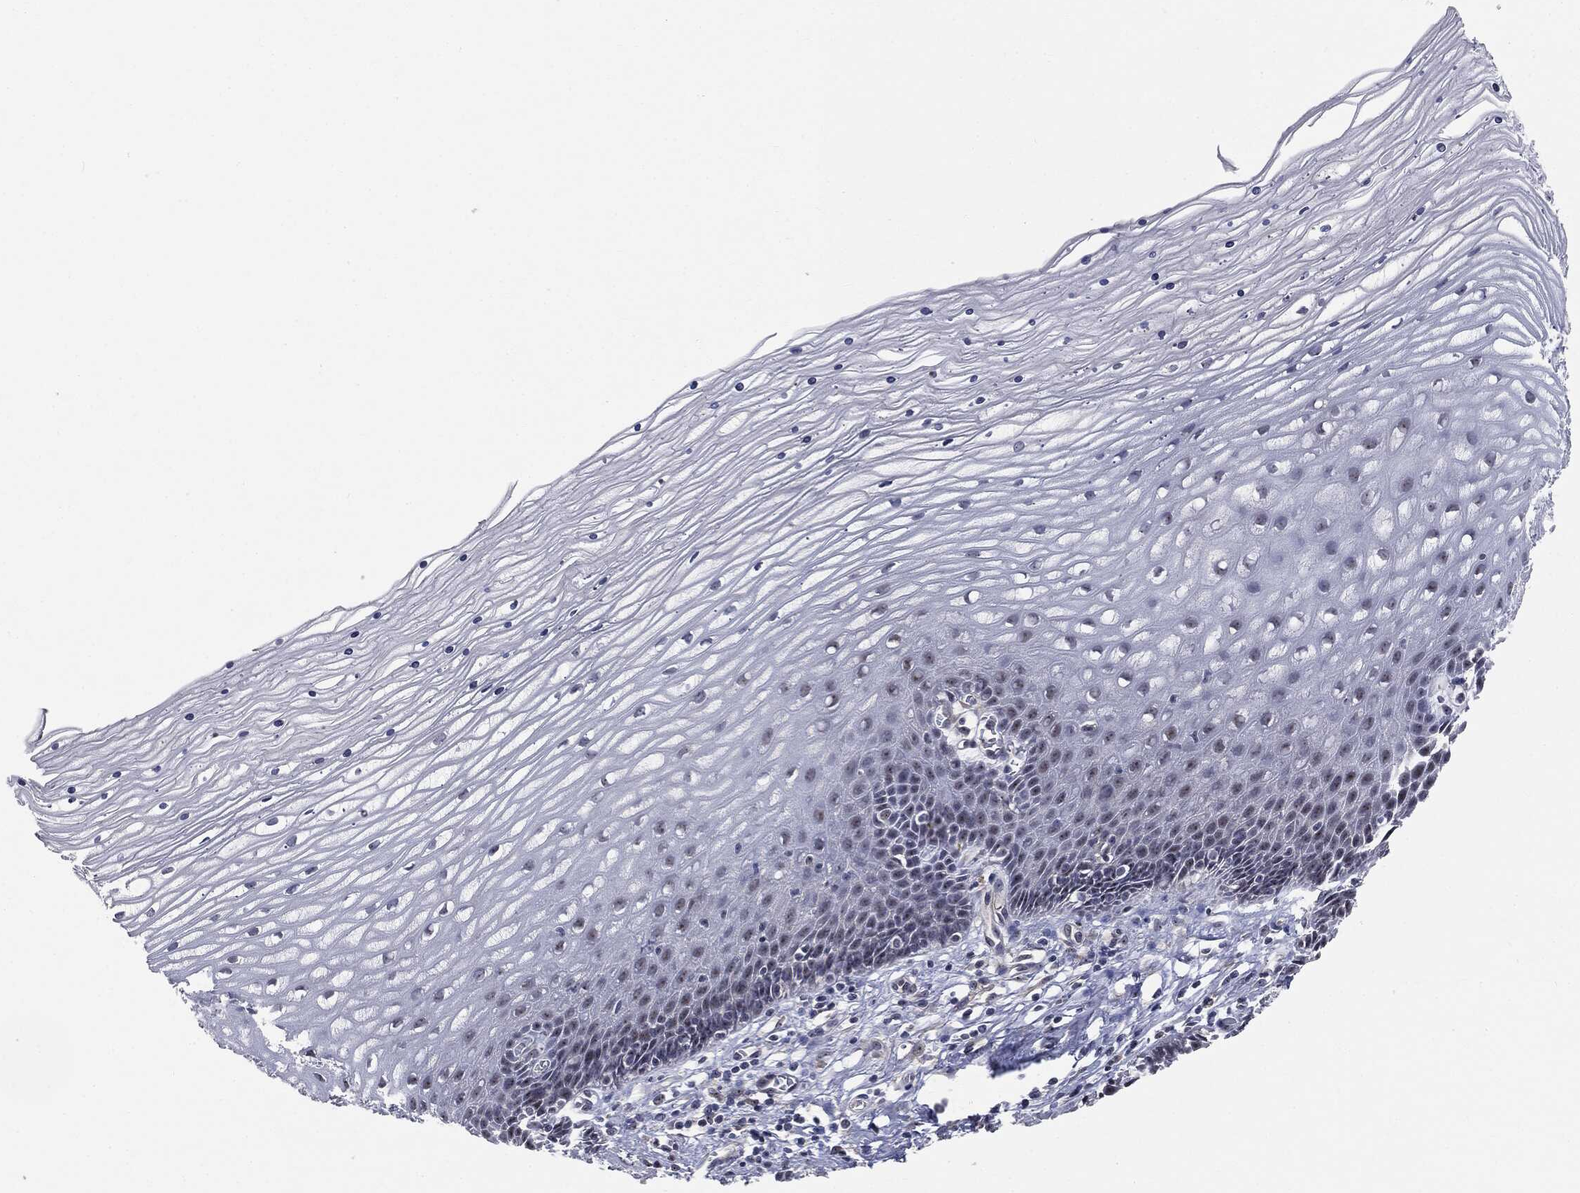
{"staining": {"intensity": "negative", "quantity": "none", "location": "none"}, "tissue": "cervix", "cell_type": "Glandular cells", "image_type": "normal", "snomed": [{"axis": "morphology", "description": "Normal tissue, NOS"}, {"axis": "topography", "description": "Cervix"}], "caption": "Protein analysis of normal cervix shows no significant positivity in glandular cells. (Stains: DAB (3,3'-diaminobenzidine) immunohistochemistry (IHC) with hematoxylin counter stain, Microscopy: brightfield microscopy at high magnification).", "gene": "TRMT1L", "patient": {"sex": "female", "age": 35}}